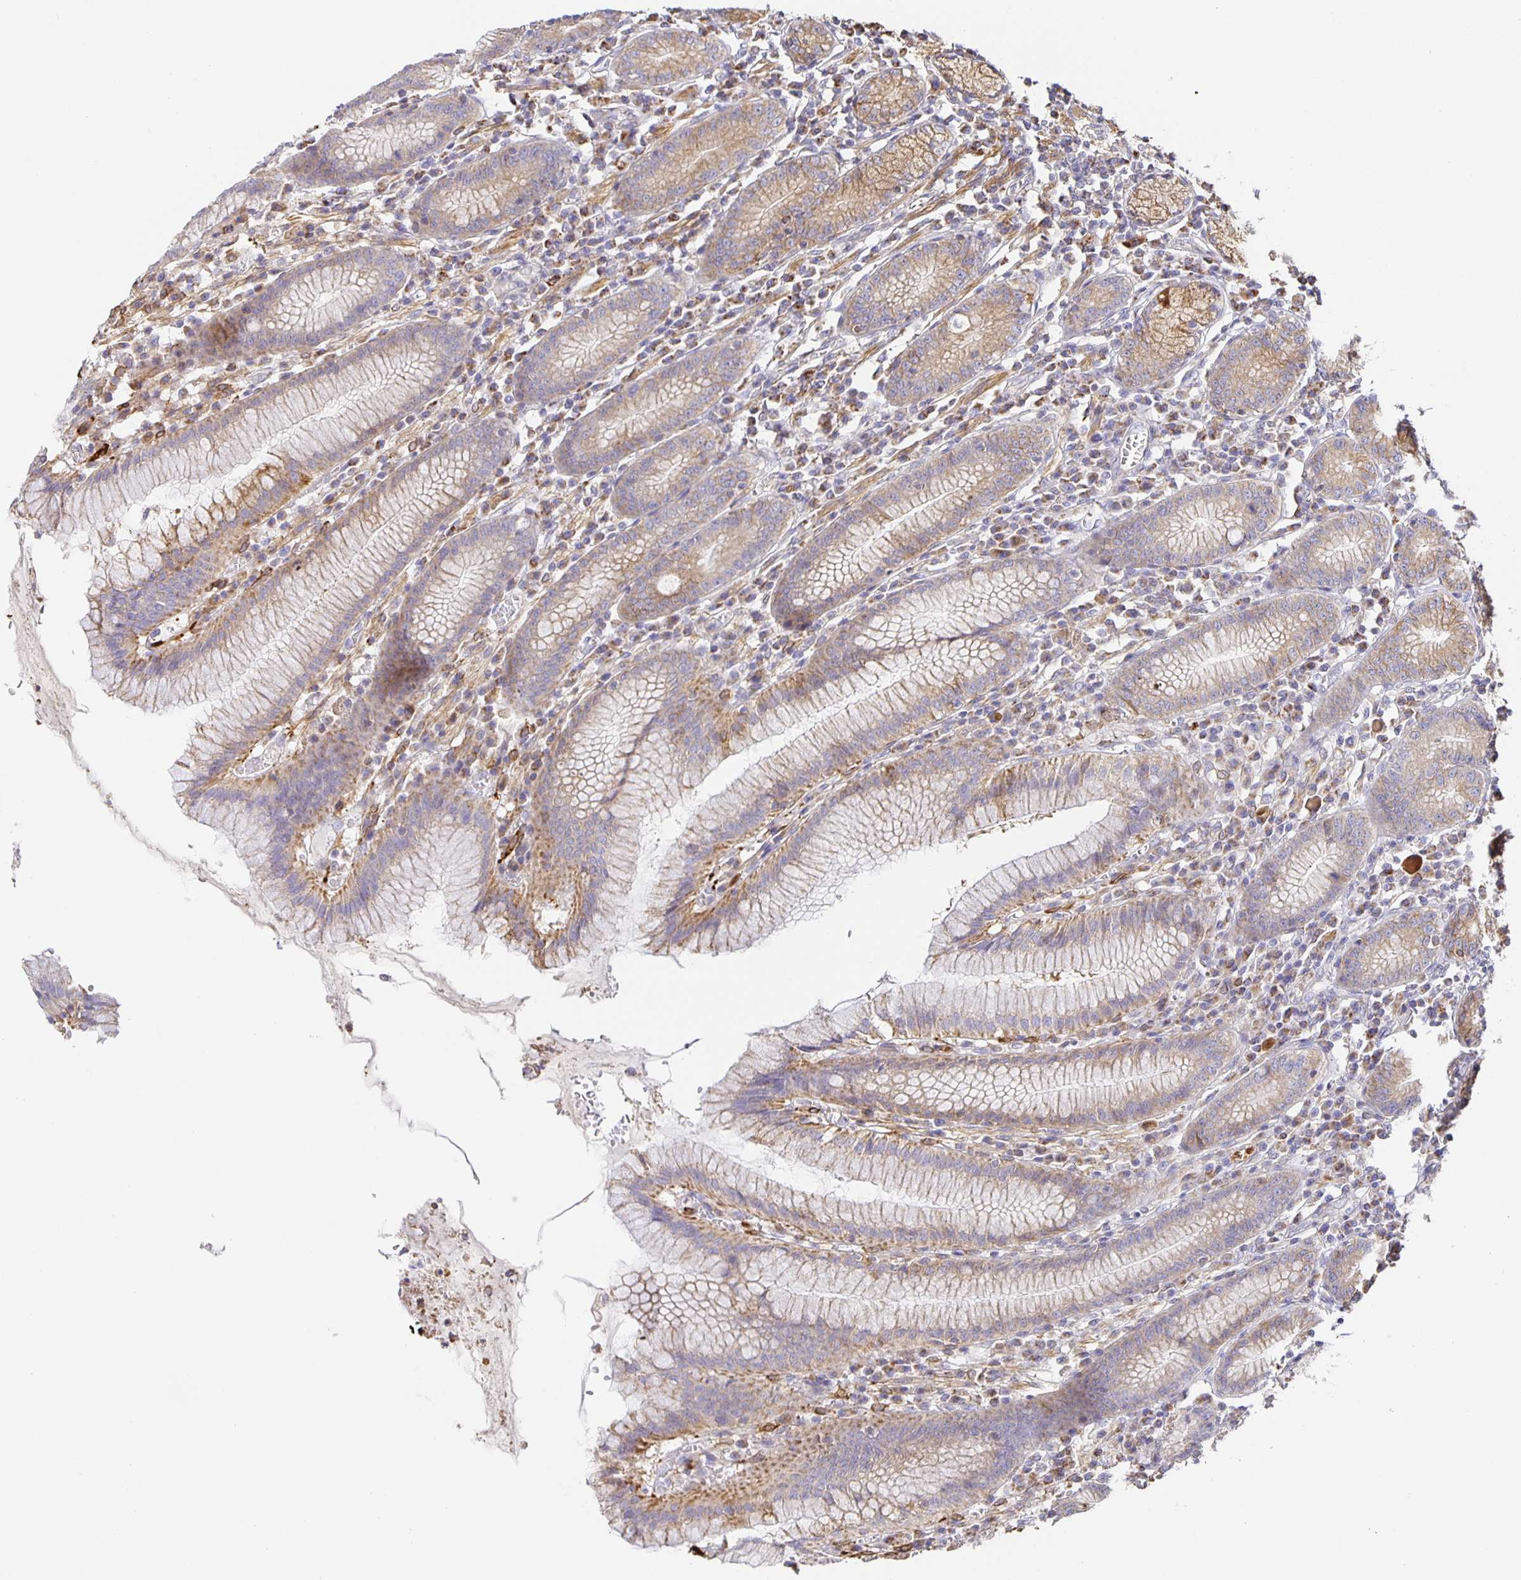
{"staining": {"intensity": "strong", "quantity": "25%-75%", "location": "cytoplasmic/membranous"}, "tissue": "stomach", "cell_type": "Glandular cells", "image_type": "normal", "snomed": [{"axis": "morphology", "description": "Normal tissue, NOS"}, {"axis": "topography", "description": "Stomach"}], "caption": "The photomicrograph displays staining of benign stomach, revealing strong cytoplasmic/membranous protein positivity (brown color) within glandular cells.", "gene": "FLRT3", "patient": {"sex": "male", "age": 55}}